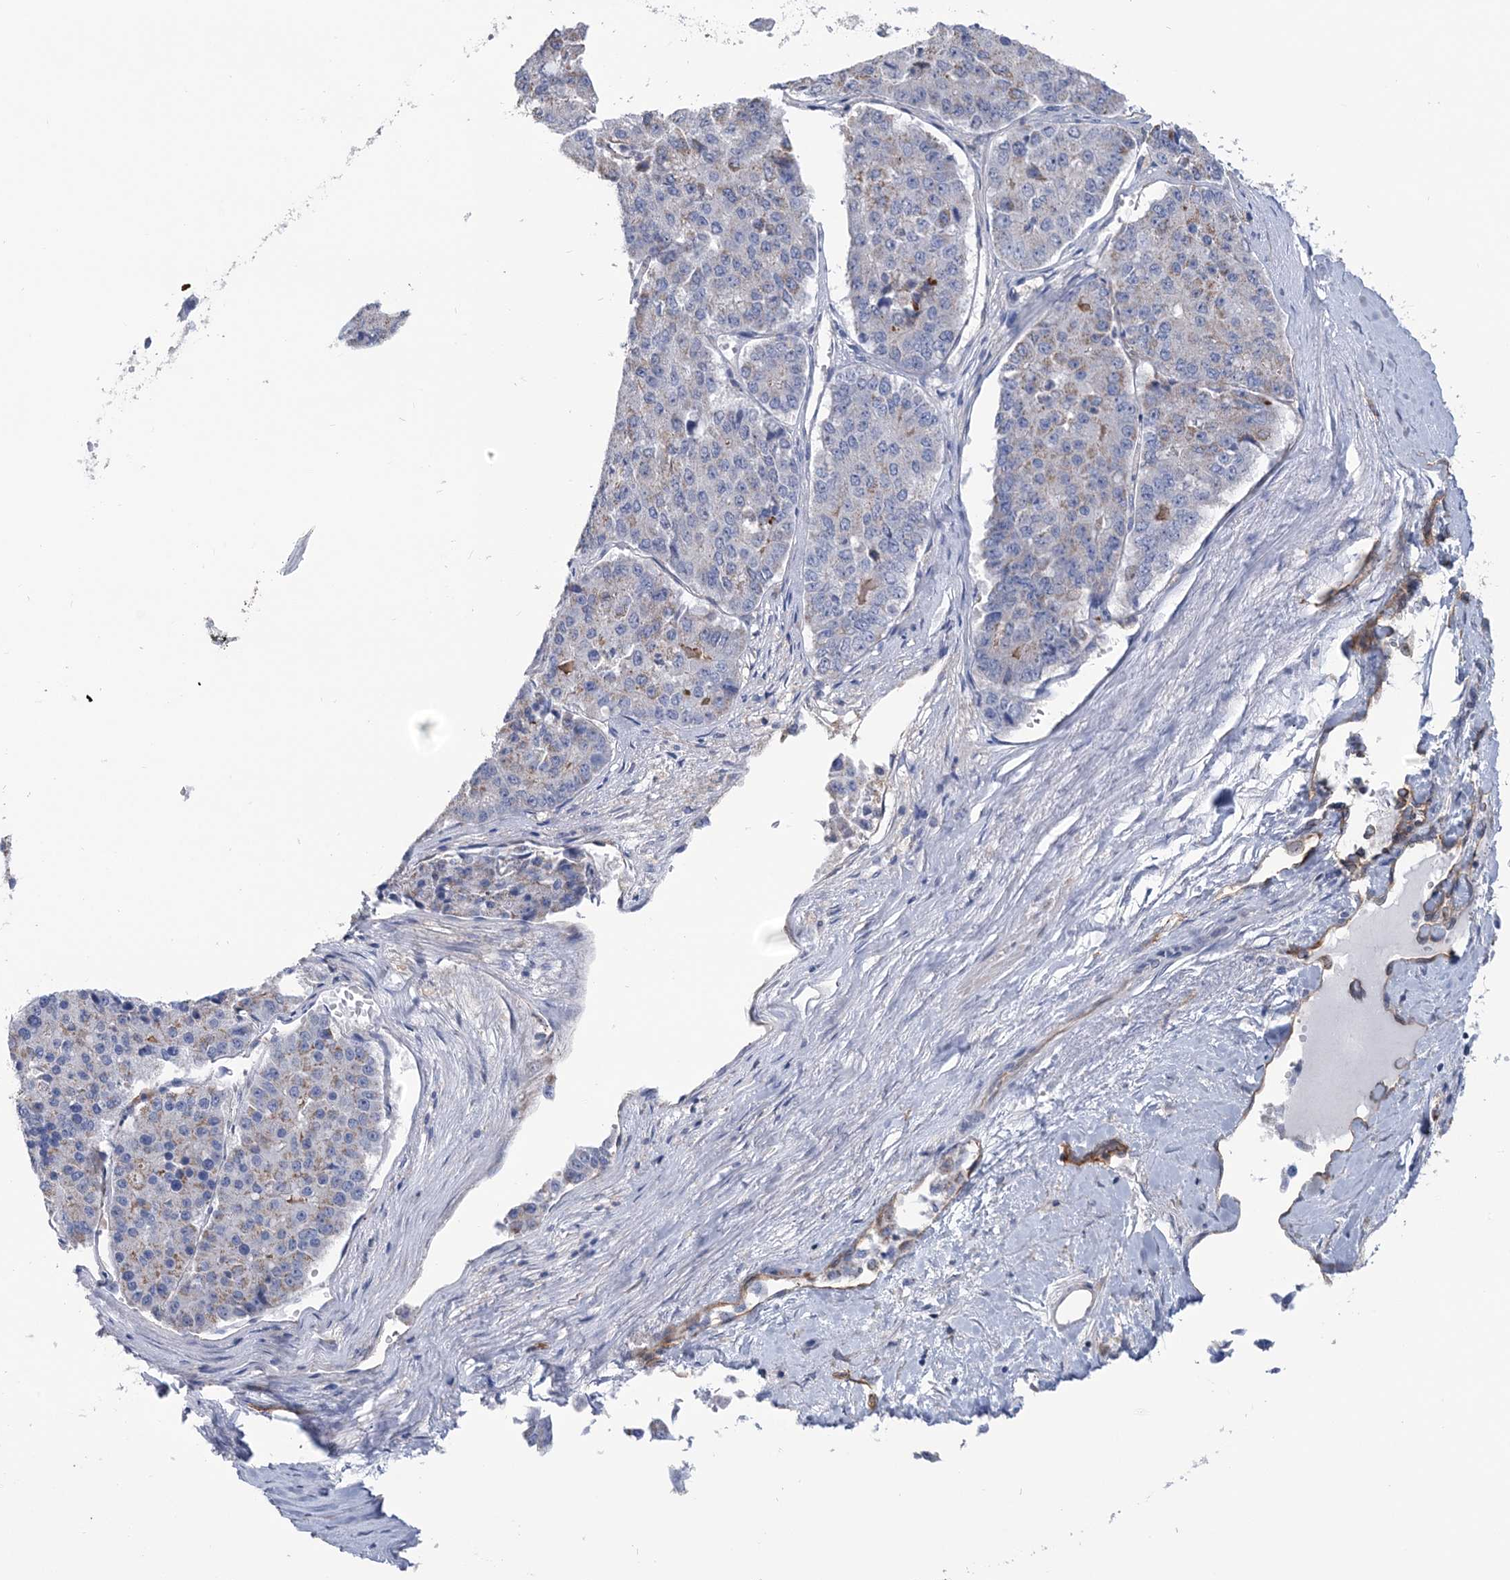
{"staining": {"intensity": "weak", "quantity": "<25%", "location": "cytoplasmic/membranous"}, "tissue": "pancreatic cancer", "cell_type": "Tumor cells", "image_type": "cancer", "snomed": [{"axis": "morphology", "description": "Adenocarcinoma, NOS"}, {"axis": "topography", "description": "Pancreas"}], "caption": "IHC of pancreatic cancer reveals no positivity in tumor cells. (DAB (3,3'-diaminobenzidine) immunohistochemistry with hematoxylin counter stain).", "gene": "RAB11FIP5", "patient": {"sex": "male", "age": 50}}